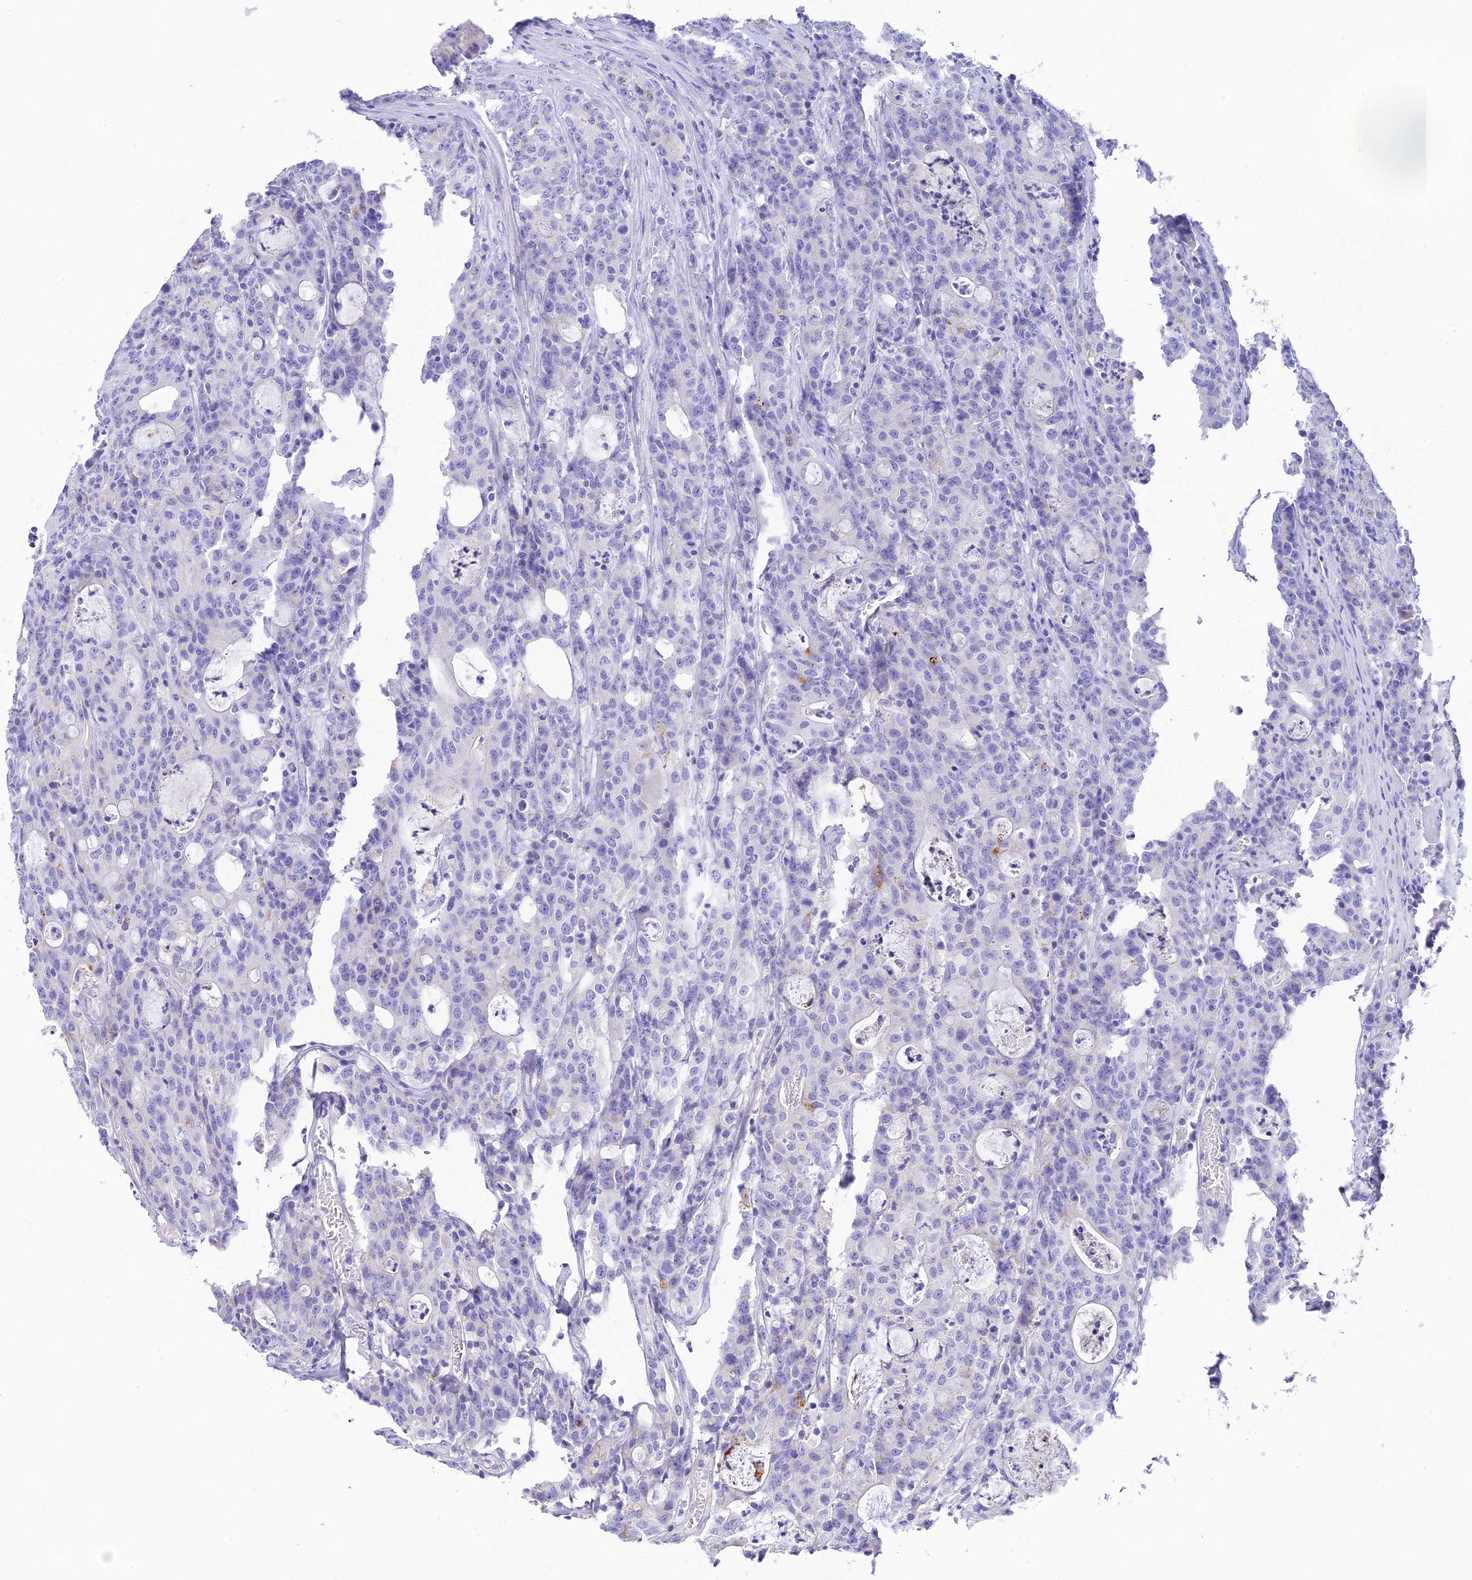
{"staining": {"intensity": "negative", "quantity": "none", "location": "none"}, "tissue": "colorectal cancer", "cell_type": "Tumor cells", "image_type": "cancer", "snomed": [{"axis": "morphology", "description": "Adenocarcinoma, NOS"}, {"axis": "topography", "description": "Colon"}], "caption": "A histopathology image of human colorectal adenocarcinoma is negative for staining in tumor cells.", "gene": "C12orf29", "patient": {"sex": "male", "age": 83}}